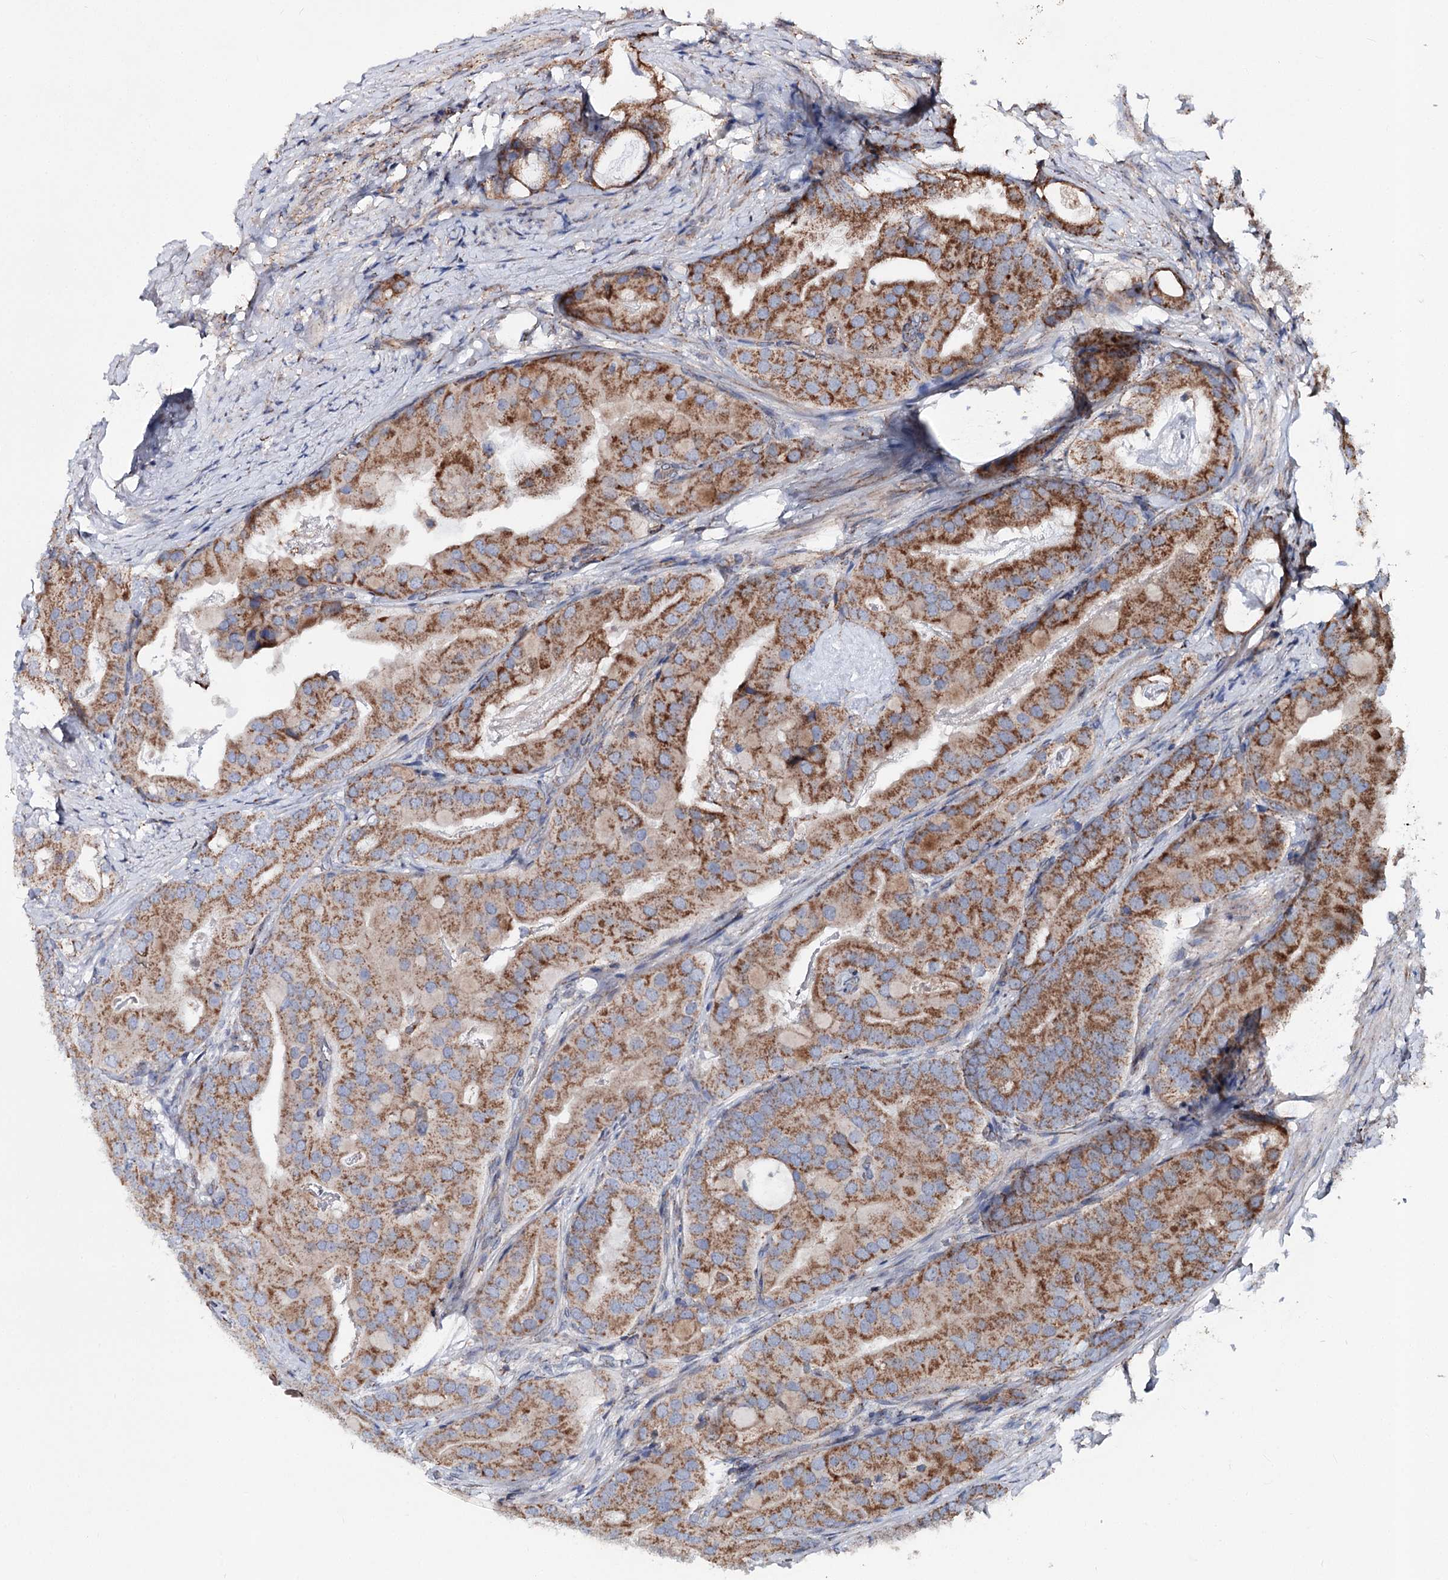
{"staining": {"intensity": "moderate", "quantity": ">75%", "location": "cytoplasmic/membranous"}, "tissue": "prostate cancer", "cell_type": "Tumor cells", "image_type": "cancer", "snomed": [{"axis": "morphology", "description": "Adenocarcinoma, Low grade"}, {"axis": "topography", "description": "Prostate"}], "caption": "A photomicrograph of human prostate cancer (adenocarcinoma (low-grade)) stained for a protein demonstrates moderate cytoplasmic/membranous brown staining in tumor cells.", "gene": "MSANTD2", "patient": {"sex": "male", "age": 71}}